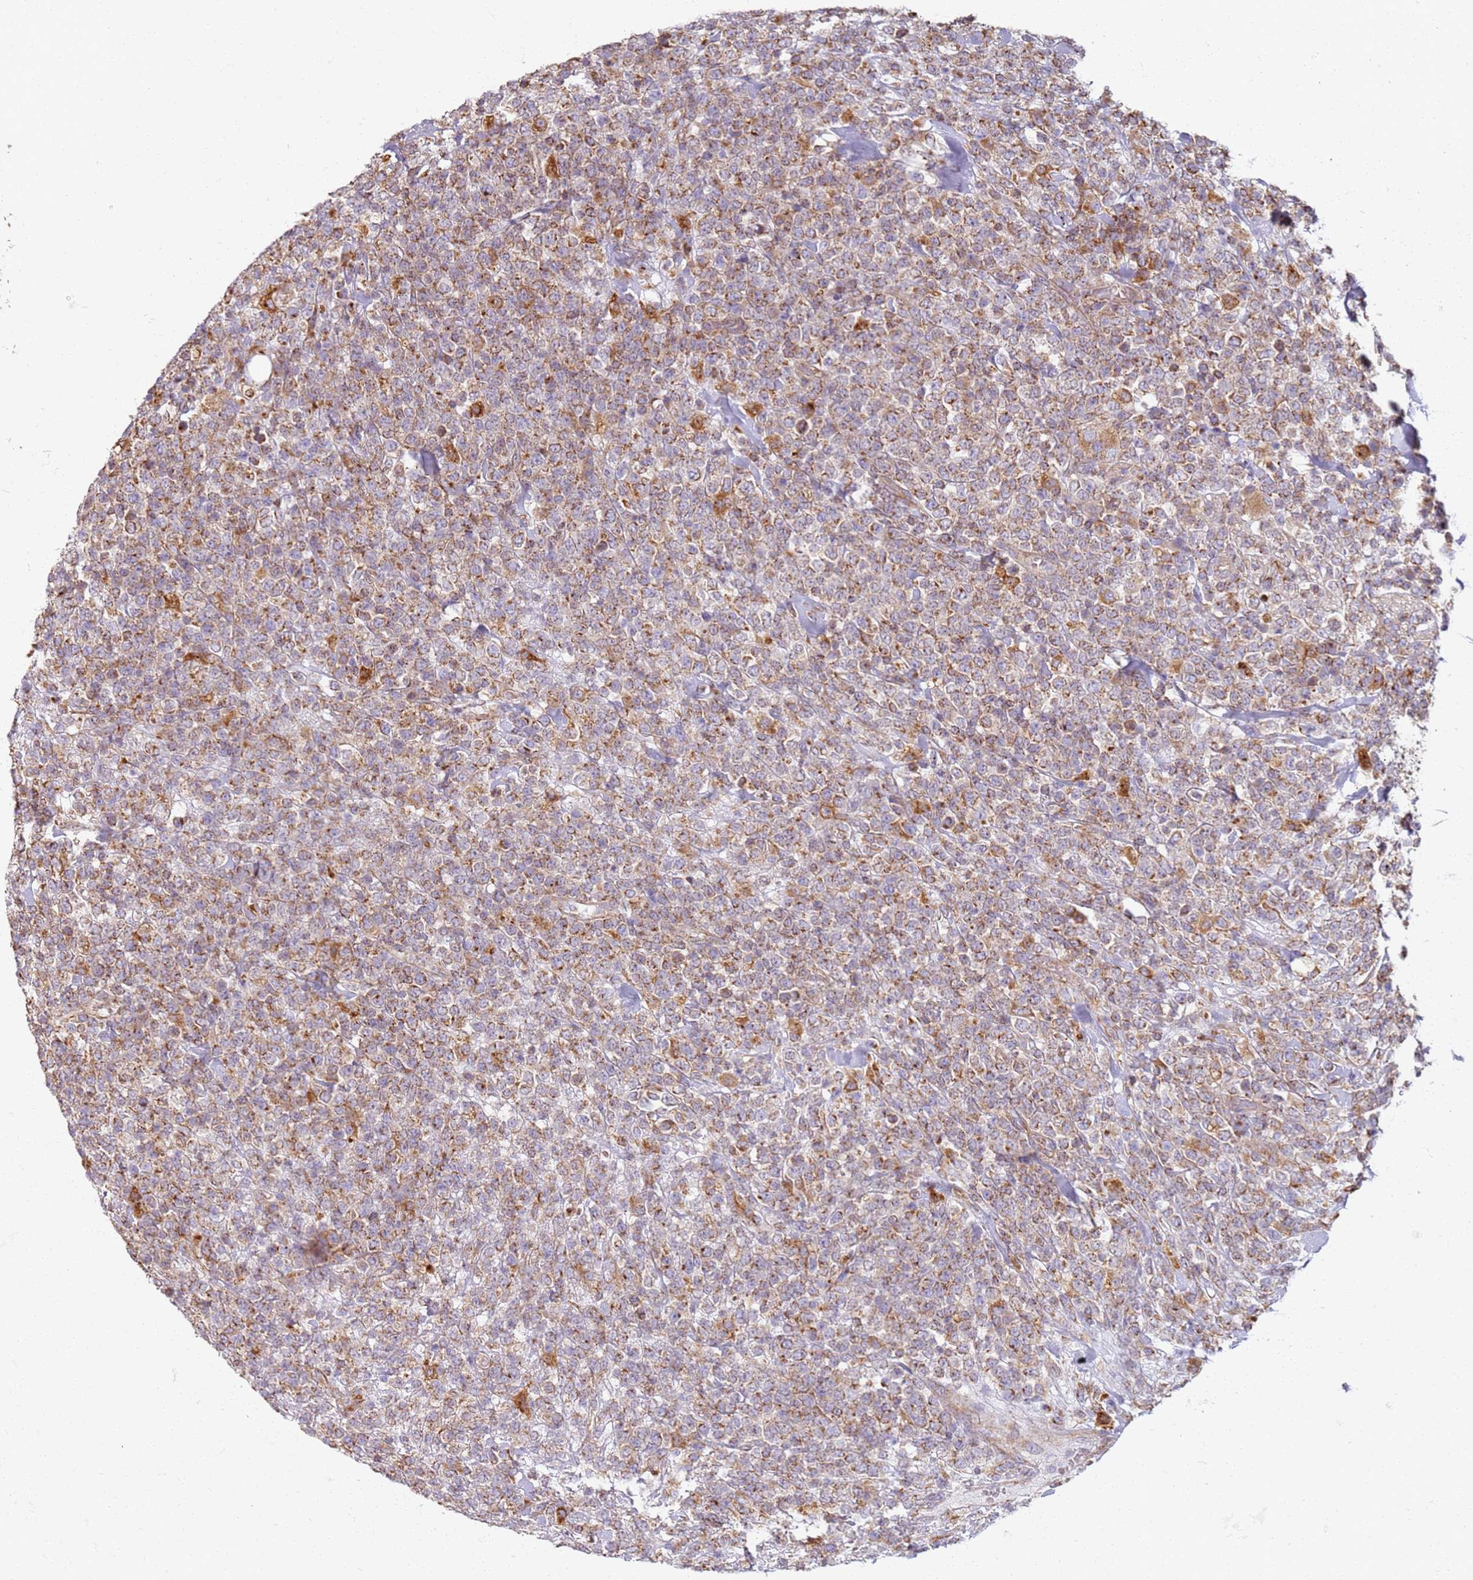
{"staining": {"intensity": "moderate", "quantity": ">75%", "location": "cytoplasmic/membranous"}, "tissue": "lymphoma", "cell_type": "Tumor cells", "image_type": "cancer", "snomed": [{"axis": "morphology", "description": "Malignant lymphoma, non-Hodgkin's type, High grade"}, {"axis": "topography", "description": "Colon"}], "caption": "Lymphoma was stained to show a protein in brown. There is medium levels of moderate cytoplasmic/membranous expression in approximately >75% of tumor cells.", "gene": "PROKR2", "patient": {"sex": "female", "age": 53}}